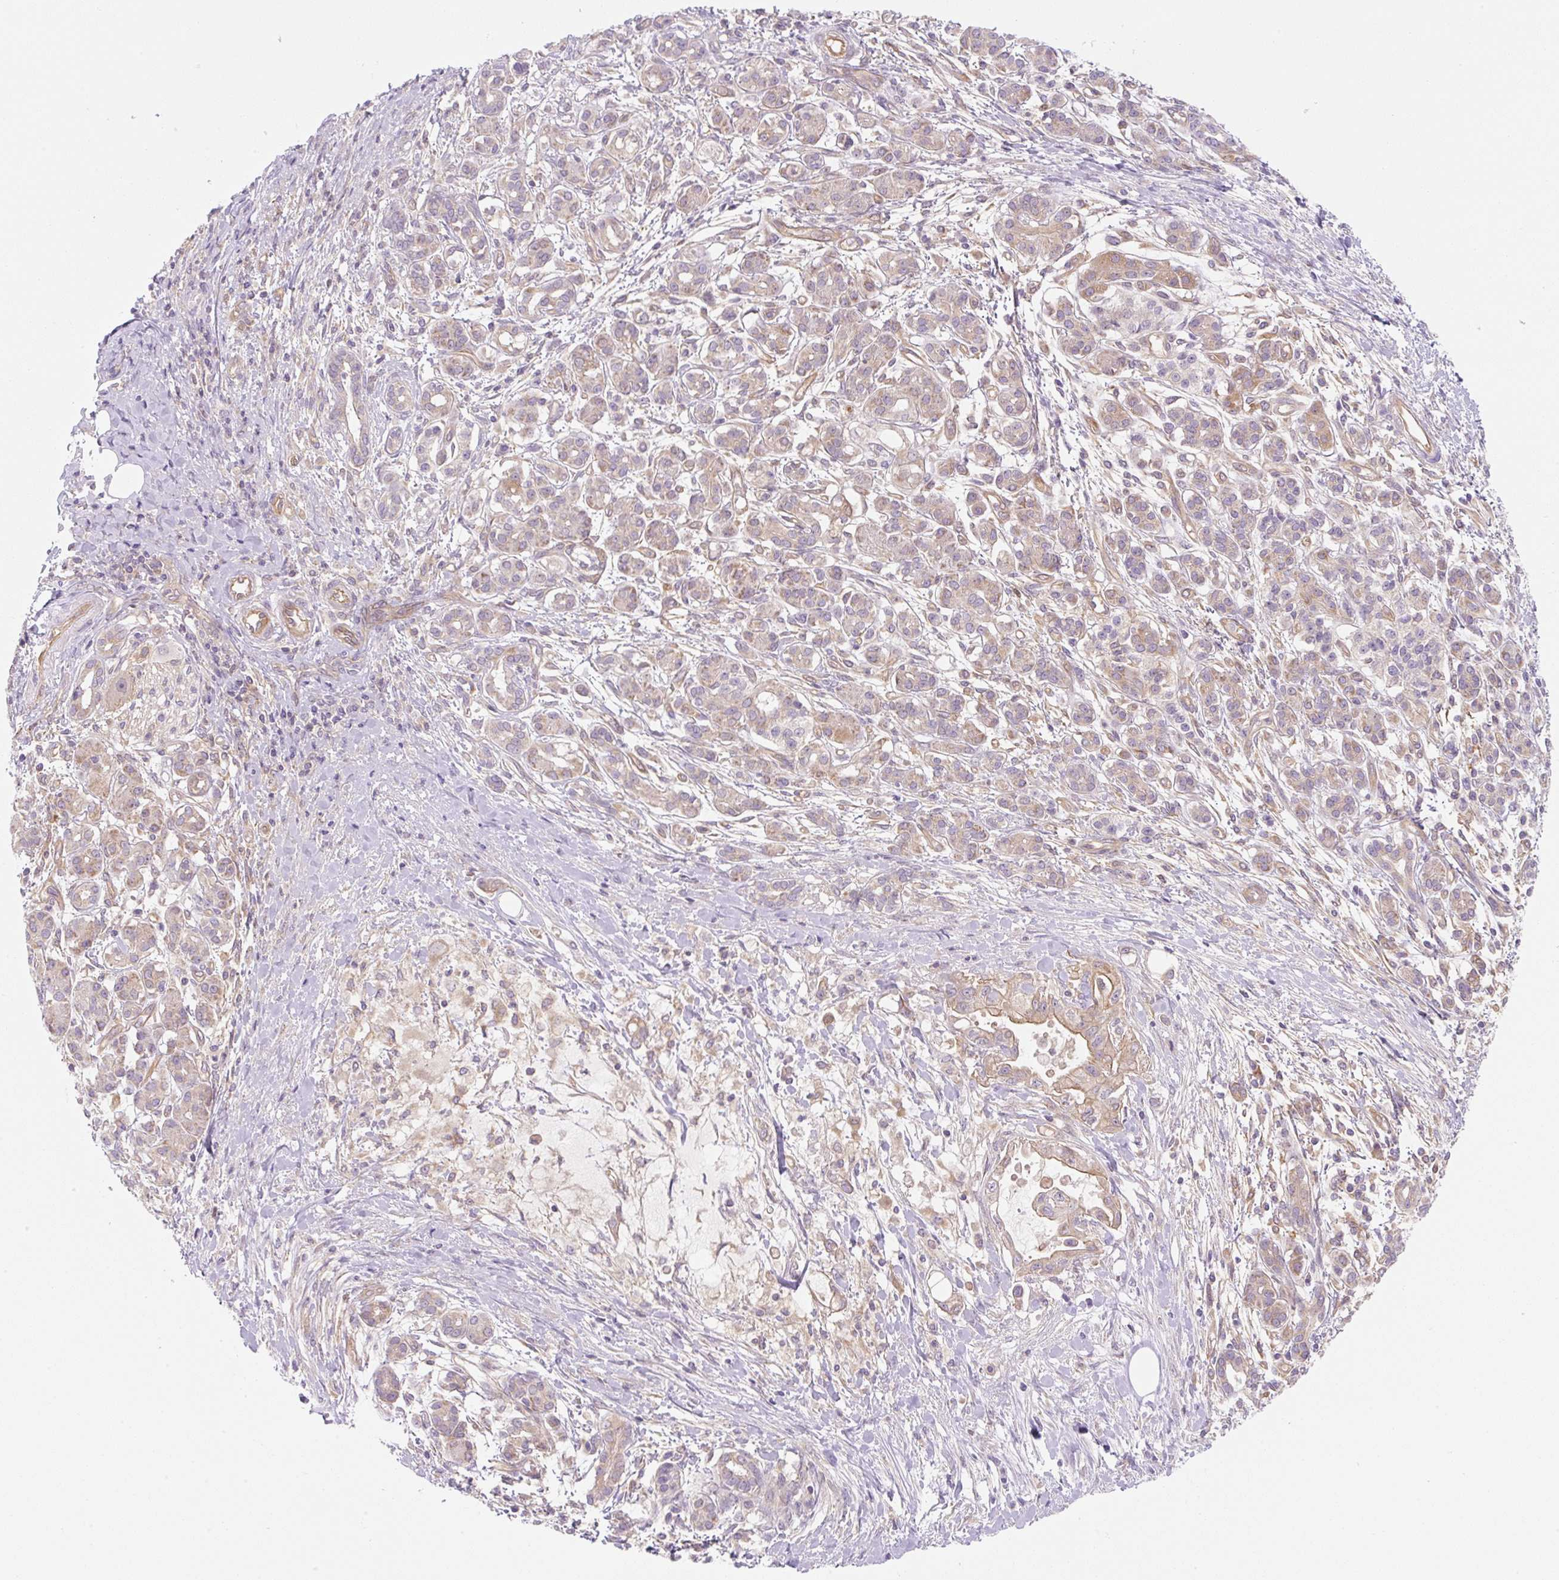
{"staining": {"intensity": "weak", "quantity": "<25%", "location": "cytoplasmic/membranous"}, "tissue": "pancreatic cancer", "cell_type": "Tumor cells", "image_type": "cancer", "snomed": [{"axis": "morphology", "description": "Adenocarcinoma, NOS"}, {"axis": "topography", "description": "Pancreas"}], "caption": "DAB immunohistochemical staining of human pancreatic cancer displays no significant expression in tumor cells.", "gene": "OMA1", "patient": {"sex": "male", "age": 48}}